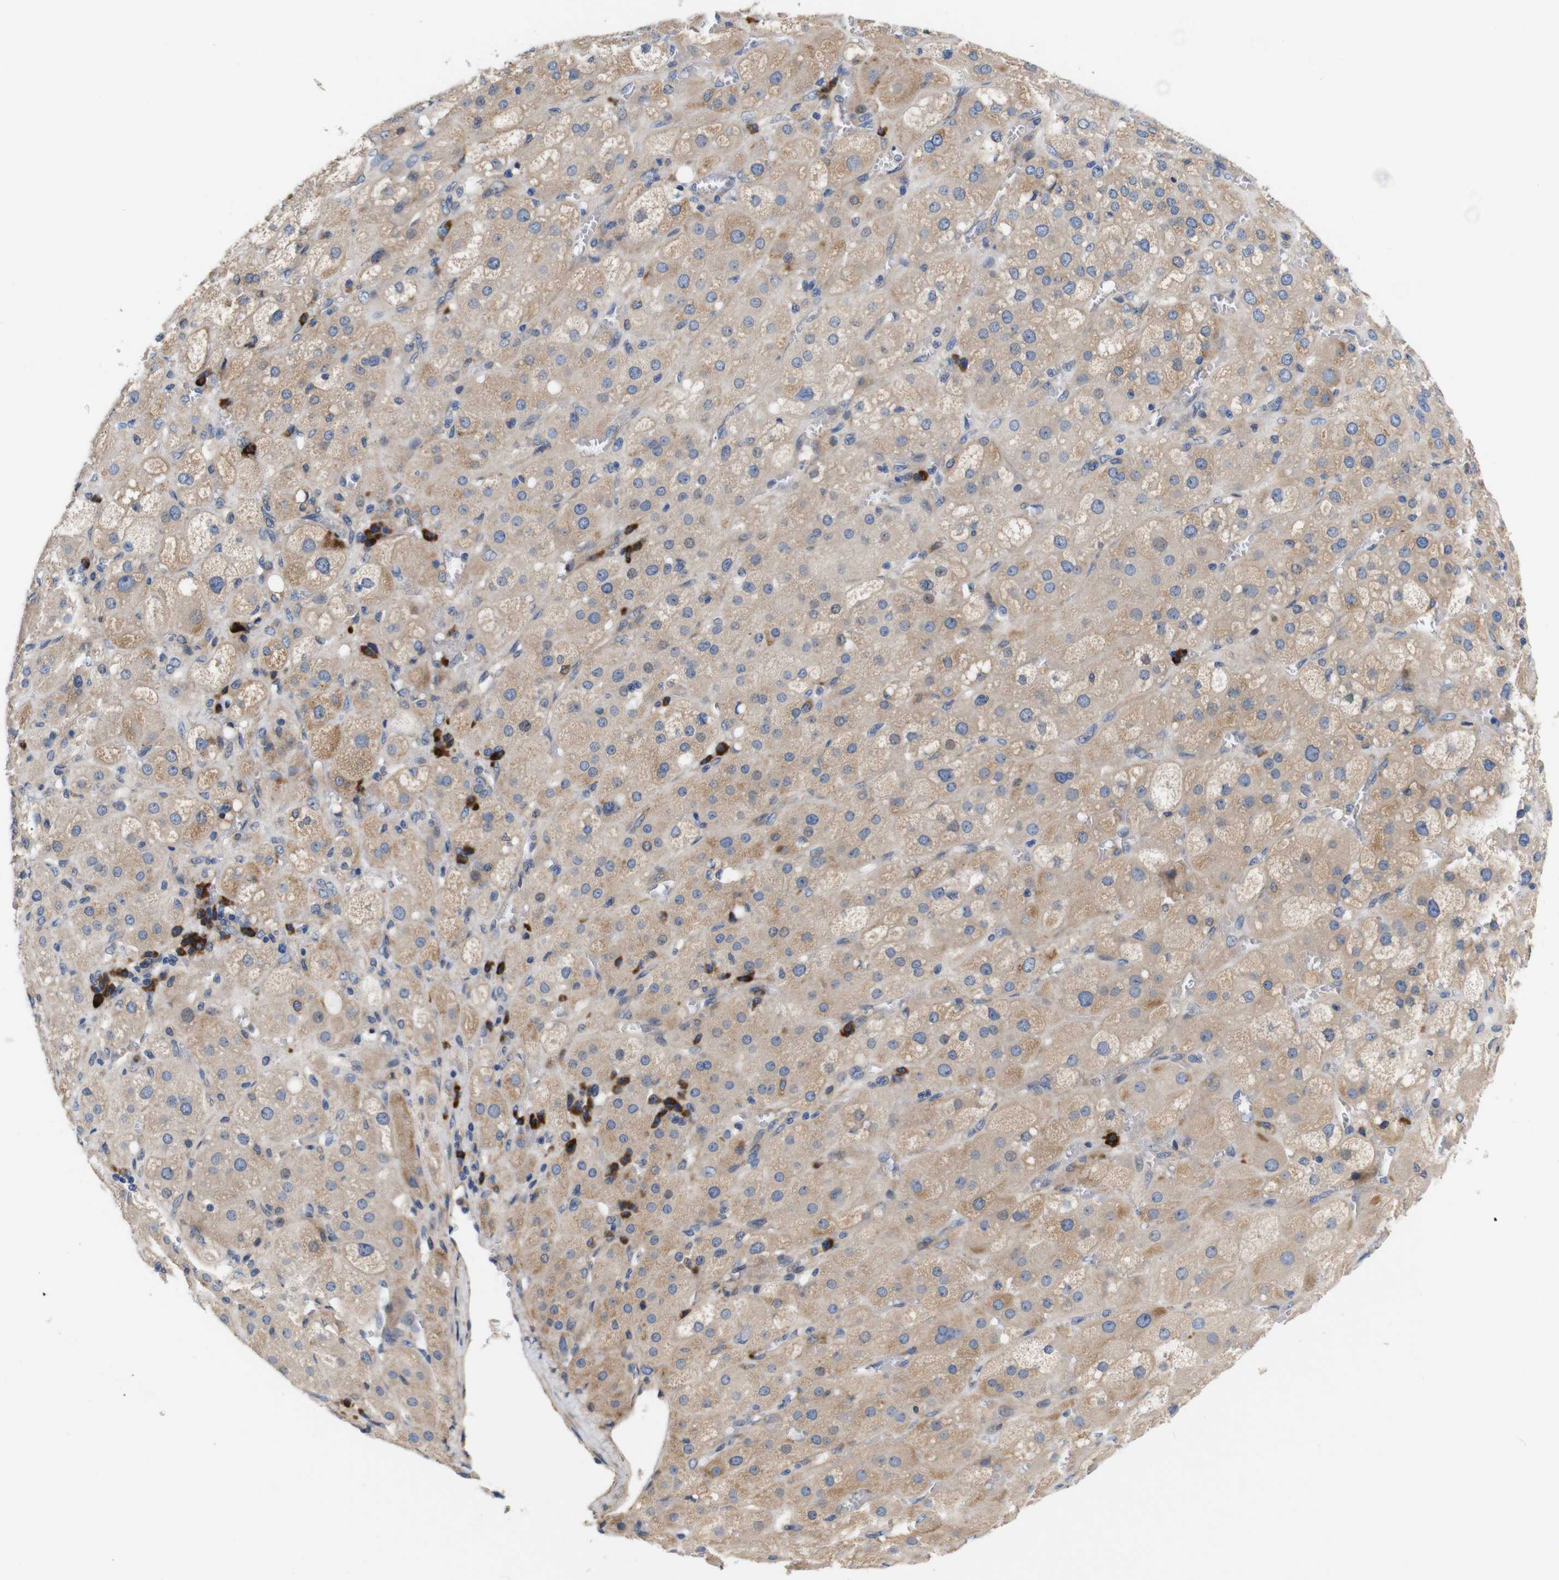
{"staining": {"intensity": "moderate", "quantity": ">75%", "location": "cytoplasmic/membranous"}, "tissue": "adrenal gland", "cell_type": "Glandular cells", "image_type": "normal", "snomed": [{"axis": "morphology", "description": "Normal tissue, NOS"}, {"axis": "topography", "description": "Adrenal gland"}], "caption": "A high-resolution histopathology image shows immunohistochemistry (IHC) staining of normal adrenal gland, which displays moderate cytoplasmic/membranous expression in about >75% of glandular cells.", "gene": "UBE2G2", "patient": {"sex": "female", "age": 47}}